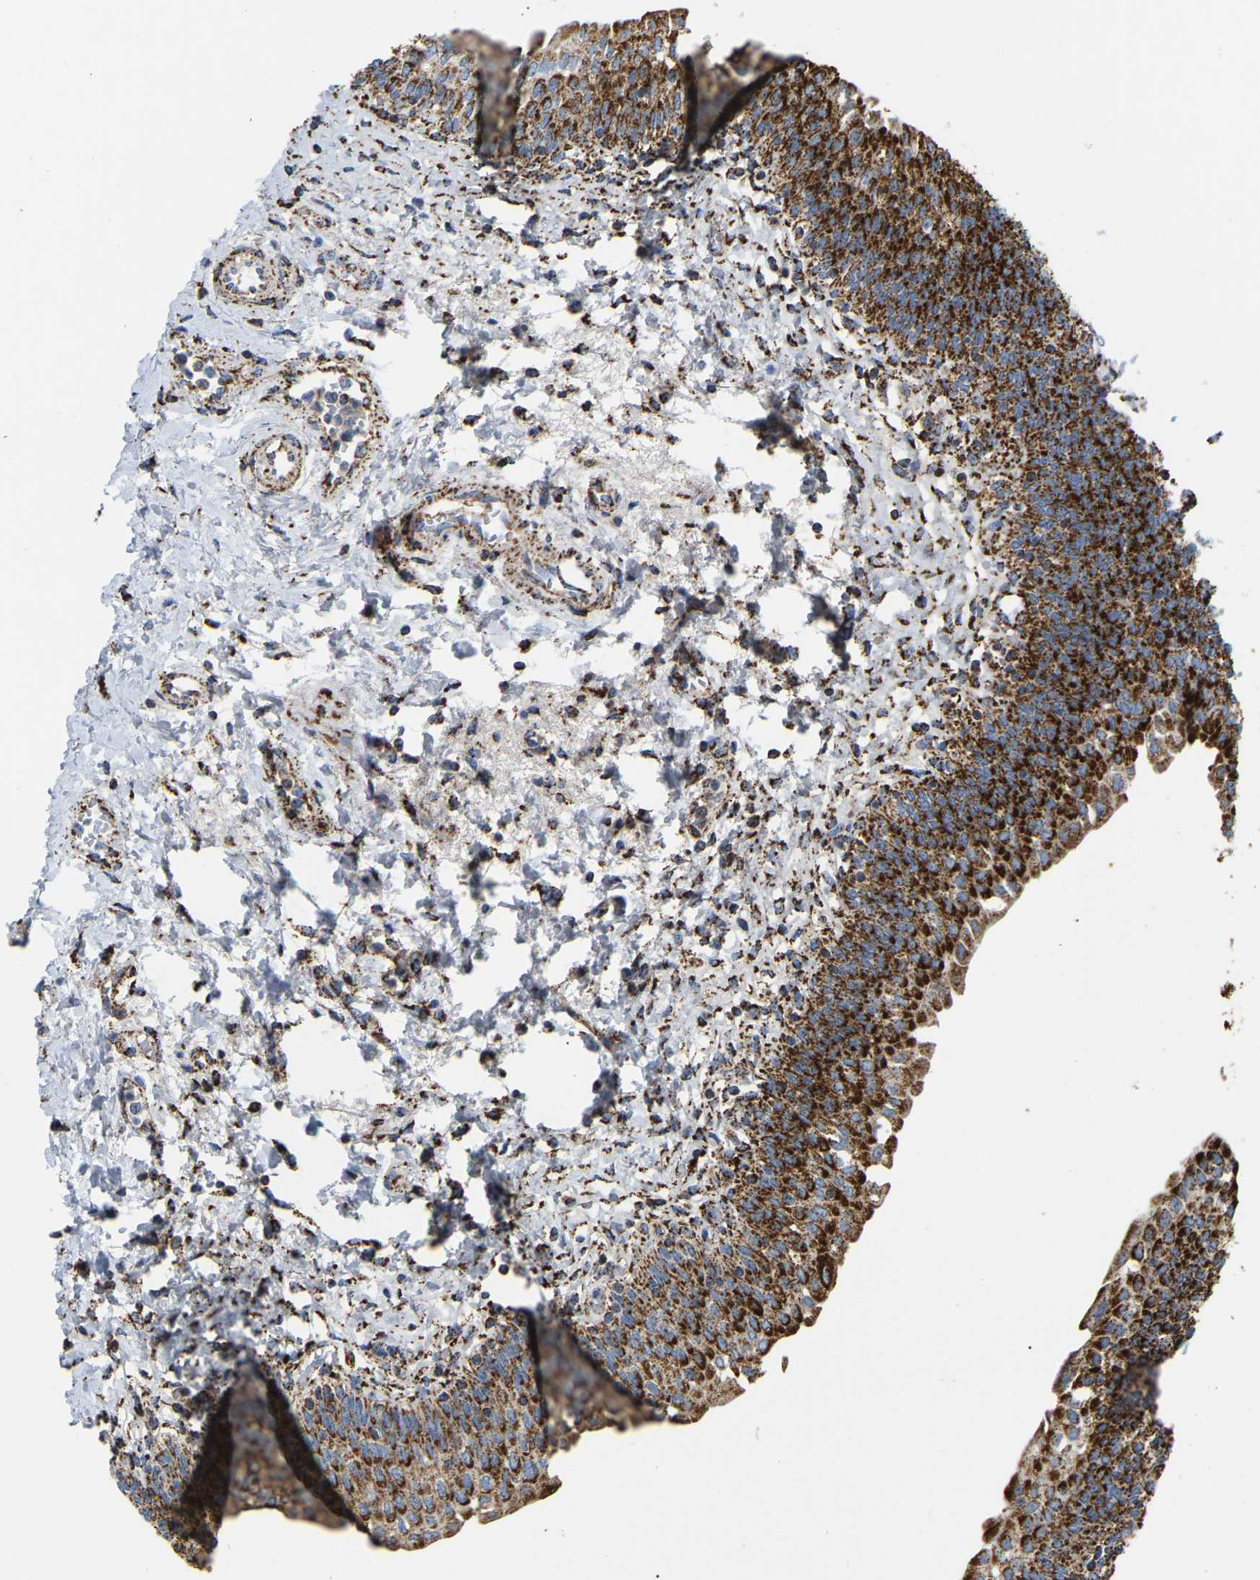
{"staining": {"intensity": "strong", "quantity": ">75%", "location": "cytoplasmic/membranous"}, "tissue": "urinary bladder", "cell_type": "Urothelial cells", "image_type": "normal", "snomed": [{"axis": "morphology", "description": "Normal tissue, NOS"}, {"axis": "topography", "description": "Urinary bladder"}], "caption": "Brown immunohistochemical staining in benign urinary bladder shows strong cytoplasmic/membranous staining in about >75% of urothelial cells.", "gene": "HIBADH", "patient": {"sex": "male", "age": 55}}